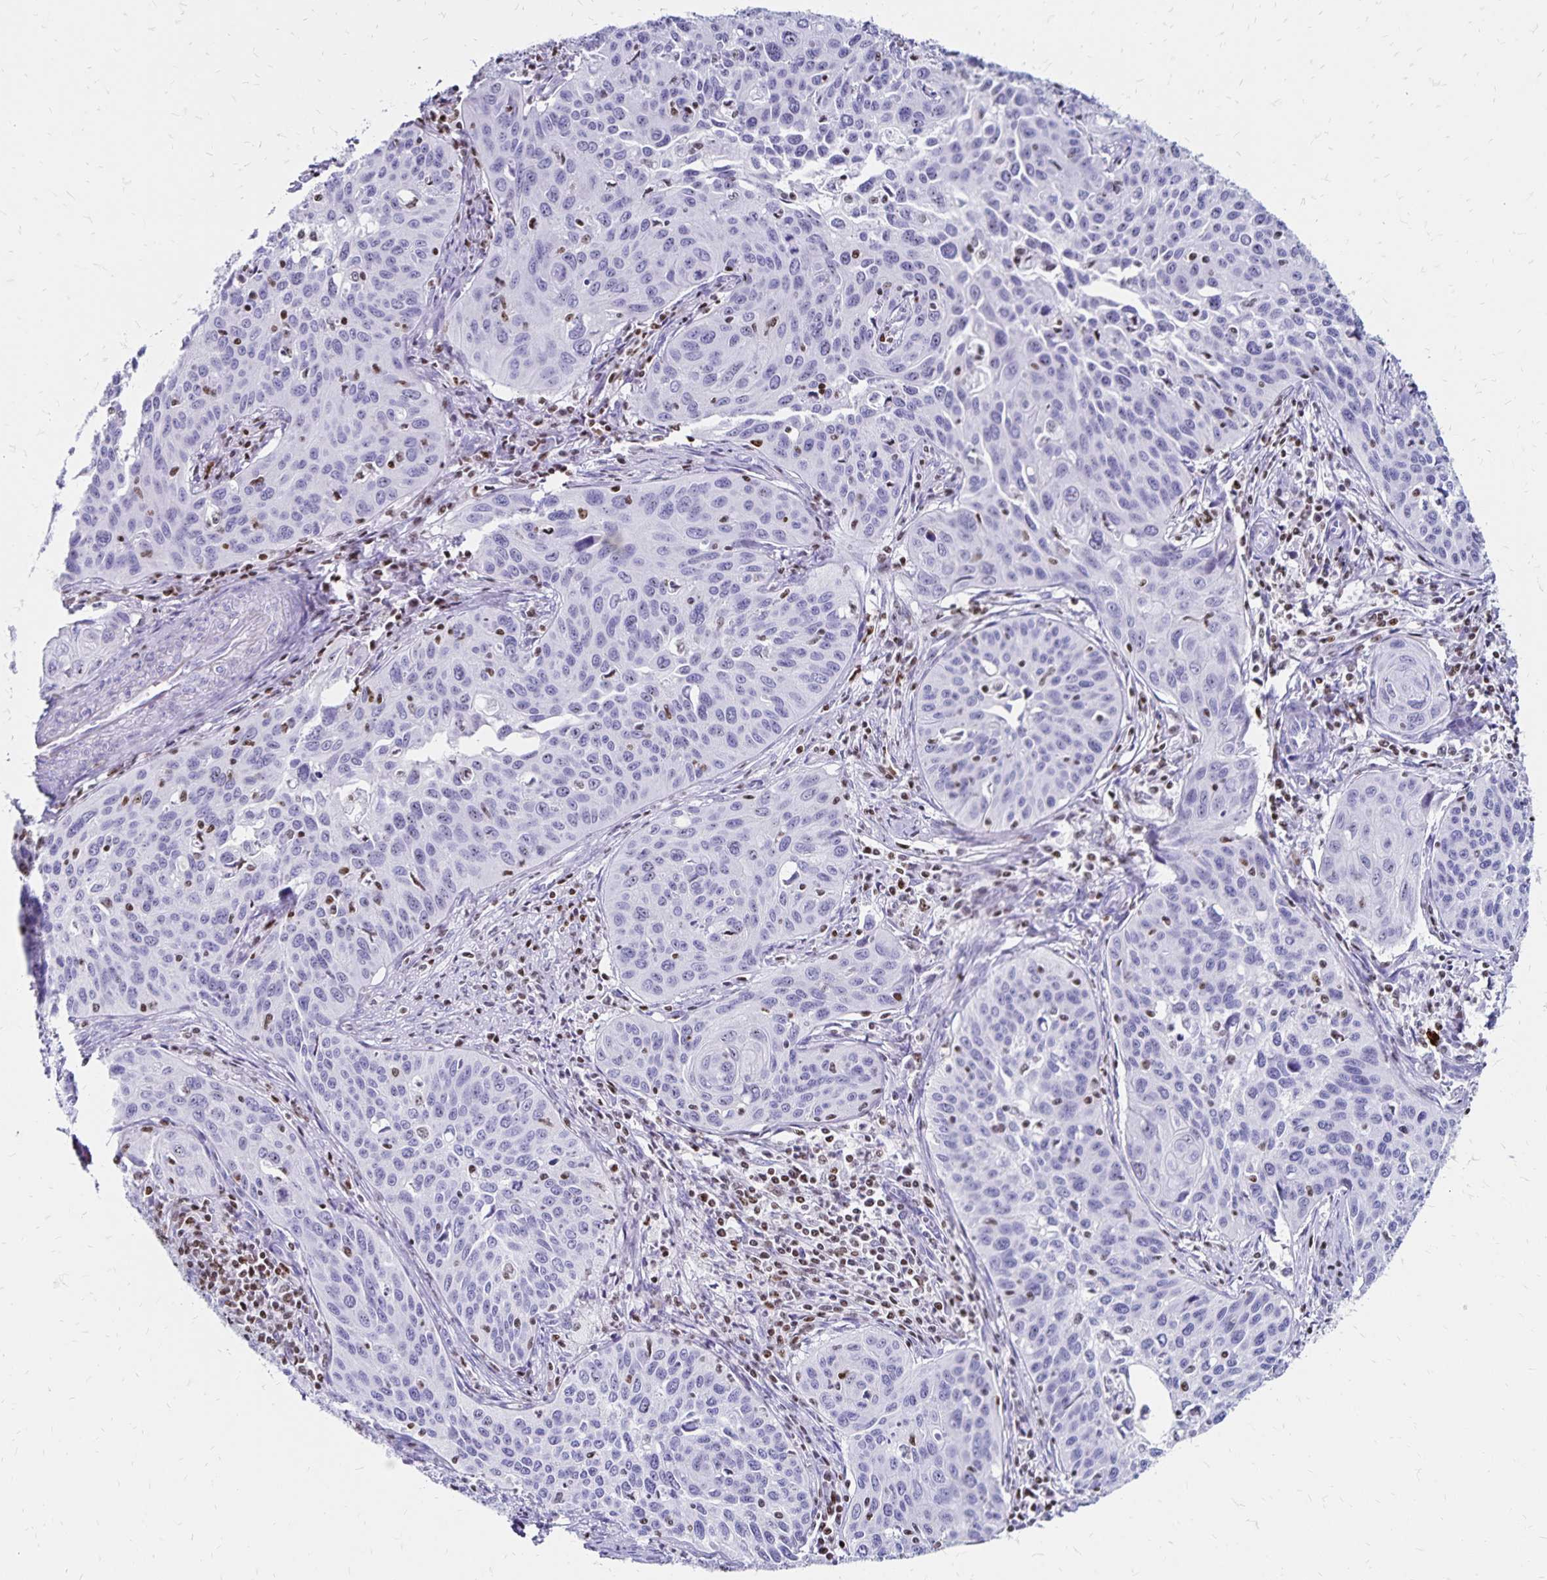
{"staining": {"intensity": "negative", "quantity": "none", "location": "none"}, "tissue": "cervical cancer", "cell_type": "Tumor cells", "image_type": "cancer", "snomed": [{"axis": "morphology", "description": "Squamous cell carcinoma, NOS"}, {"axis": "topography", "description": "Cervix"}], "caption": "The photomicrograph reveals no staining of tumor cells in cervical cancer. Nuclei are stained in blue.", "gene": "IKZF1", "patient": {"sex": "female", "age": 31}}